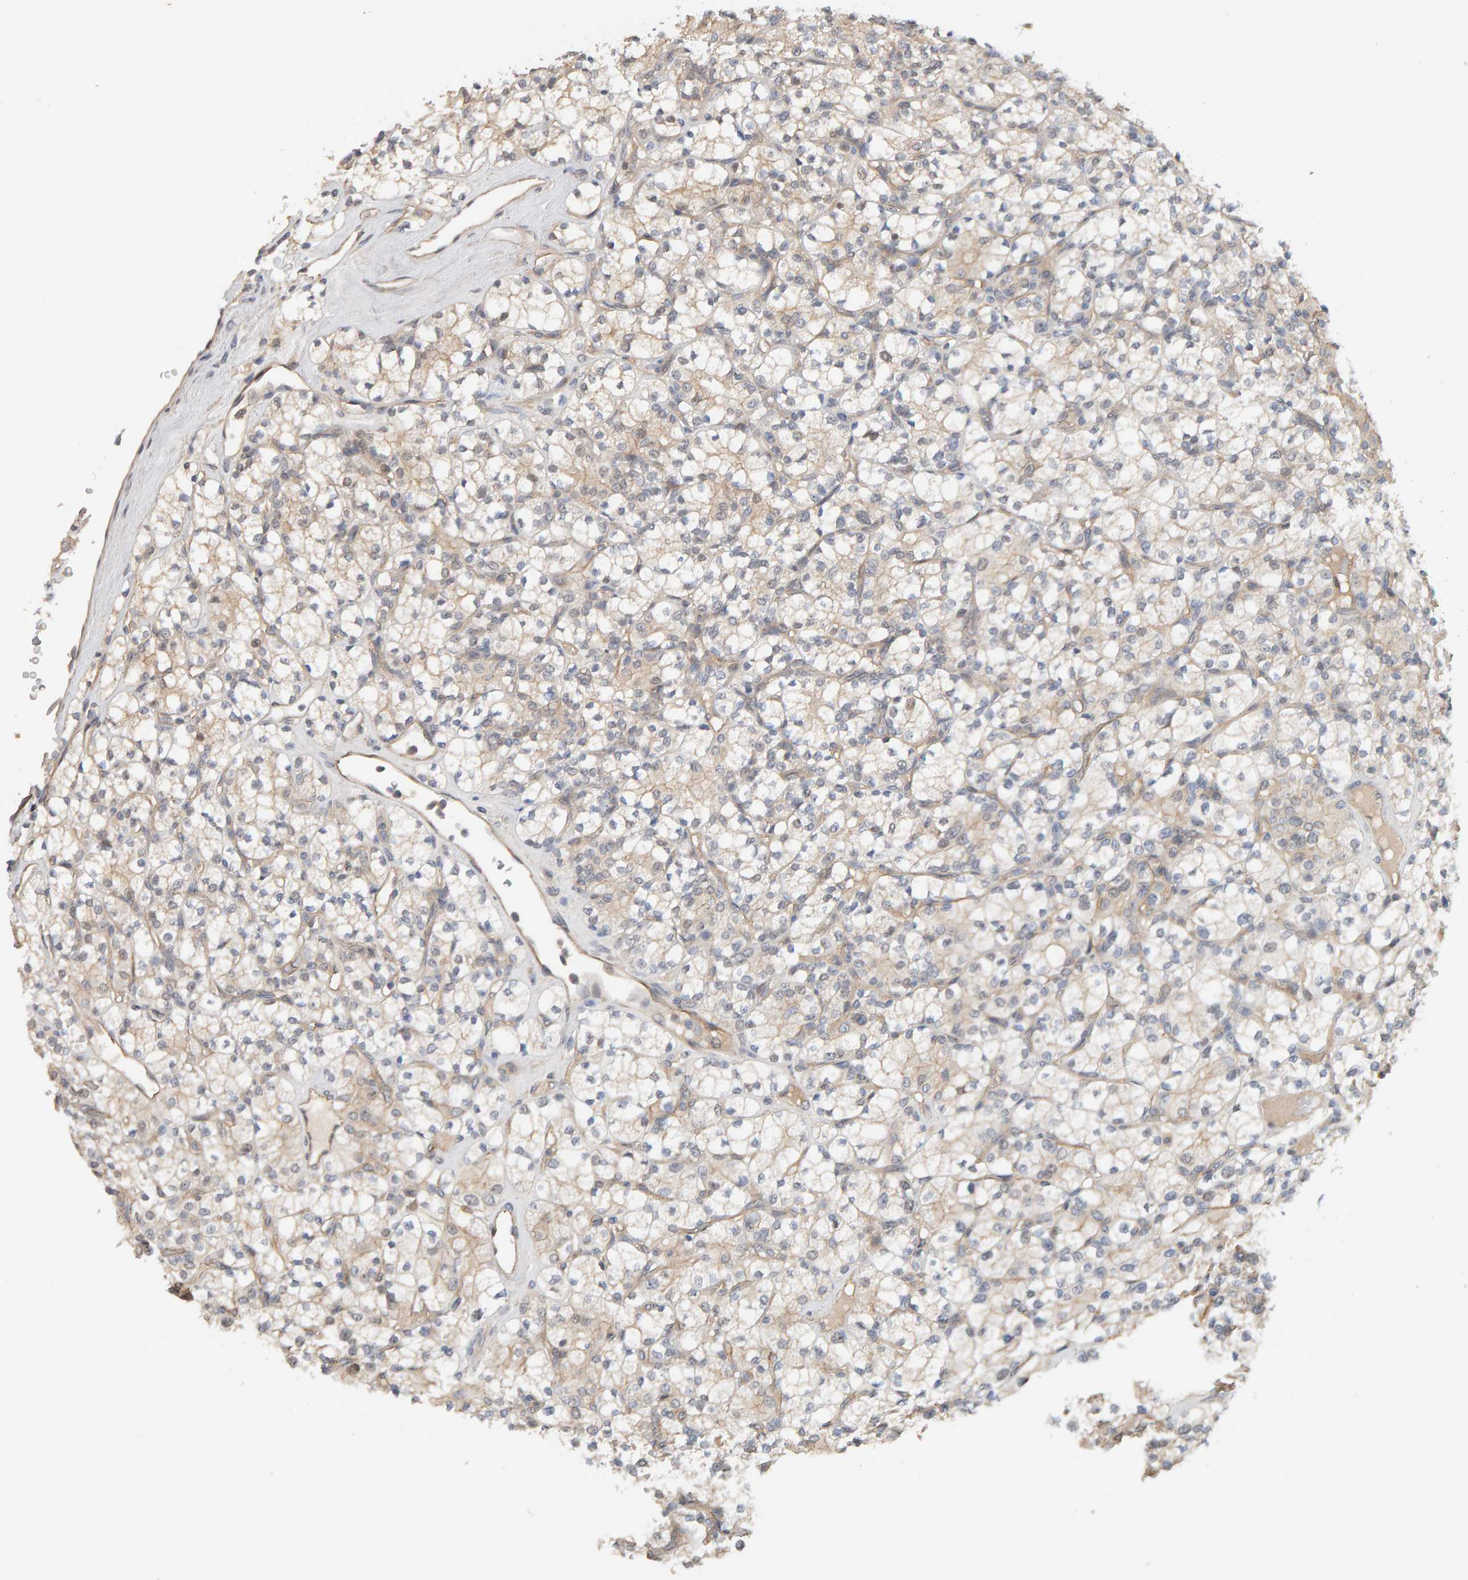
{"staining": {"intensity": "weak", "quantity": "<25%", "location": "cytoplasmic/membranous"}, "tissue": "renal cancer", "cell_type": "Tumor cells", "image_type": "cancer", "snomed": [{"axis": "morphology", "description": "Adenocarcinoma, NOS"}, {"axis": "topography", "description": "Kidney"}], "caption": "This micrograph is of renal adenocarcinoma stained with immunohistochemistry to label a protein in brown with the nuclei are counter-stained blue. There is no staining in tumor cells.", "gene": "PPP1R16A", "patient": {"sex": "male", "age": 77}}